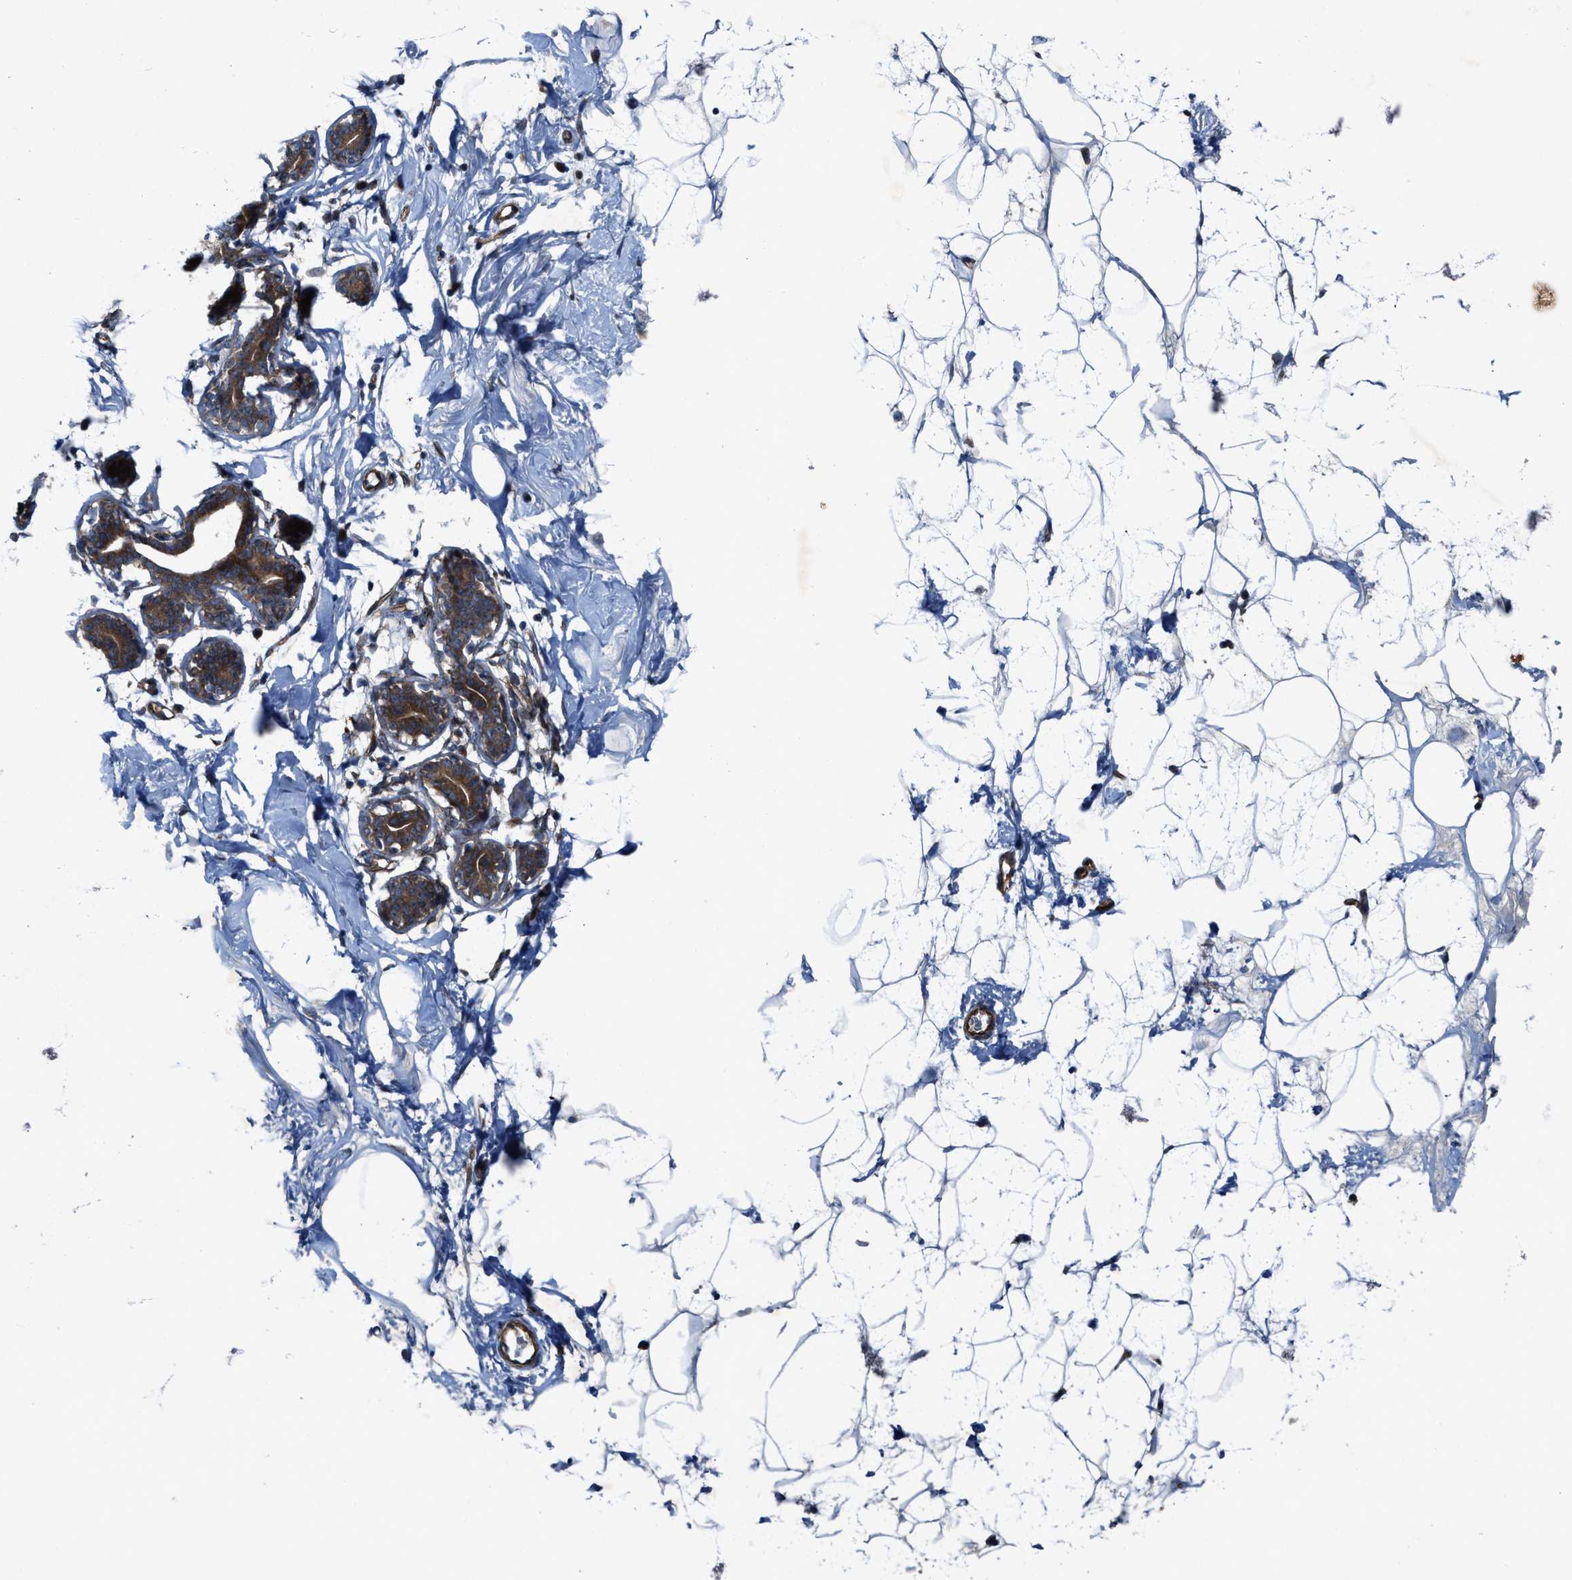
{"staining": {"intensity": "moderate", "quantity": "25%-75%", "location": "cytoplasmic/membranous"}, "tissue": "adipose tissue", "cell_type": "Adipocytes", "image_type": "normal", "snomed": [{"axis": "morphology", "description": "Normal tissue, NOS"}, {"axis": "morphology", "description": "Fibrosis, NOS"}, {"axis": "topography", "description": "Breast"}, {"axis": "topography", "description": "Adipose tissue"}], "caption": "Protein expression analysis of benign adipose tissue reveals moderate cytoplasmic/membranous positivity in about 25%-75% of adipocytes. The protein is stained brown, and the nuclei are stained in blue (DAB IHC with brightfield microscopy, high magnification).", "gene": "URGCP", "patient": {"sex": "female", "age": 39}}